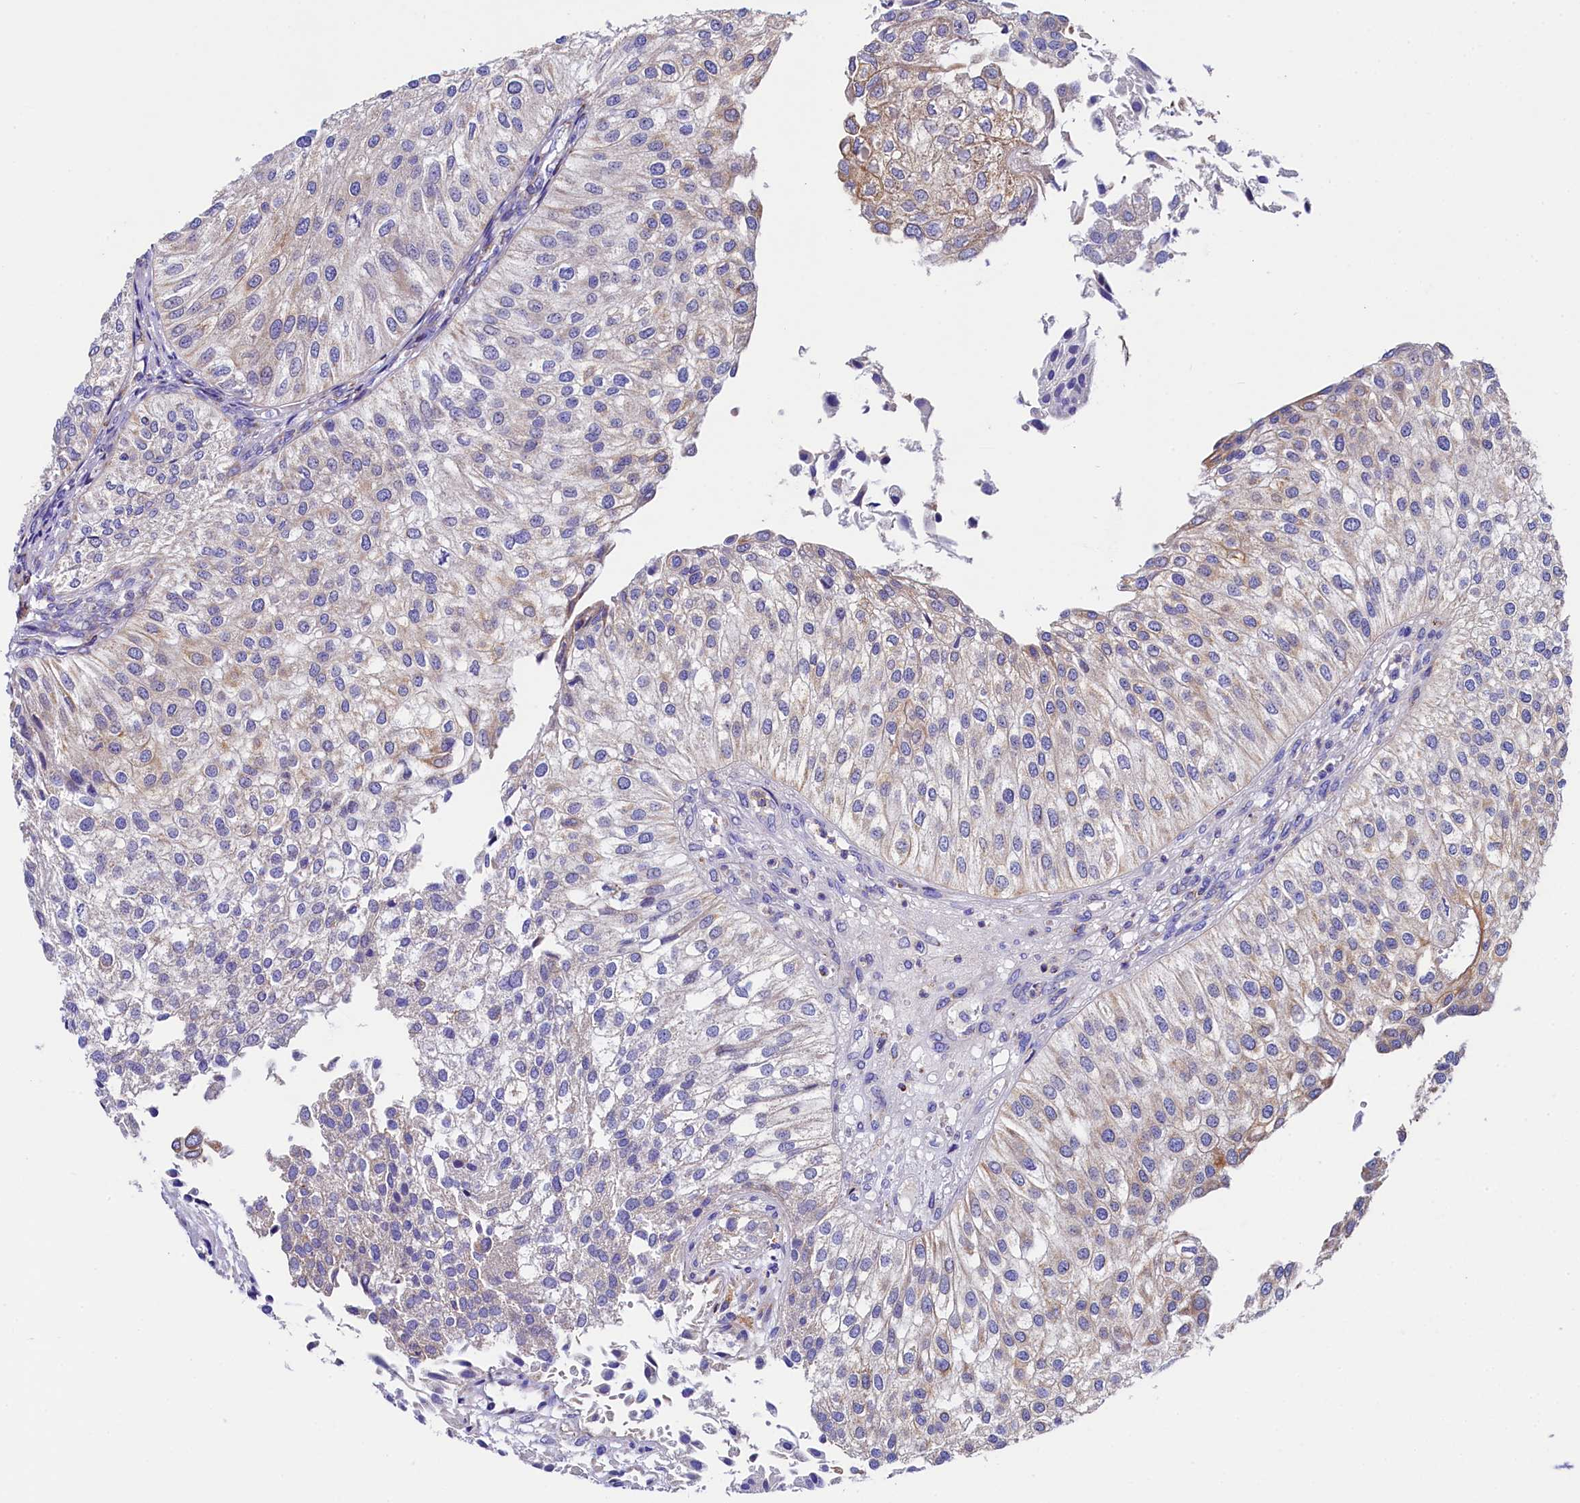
{"staining": {"intensity": "weak", "quantity": "<25%", "location": "cytoplasmic/membranous"}, "tissue": "urothelial cancer", "cell_type": "Tumor cells", "image_type": "cancer", "snomed": [{"axis": "morphology", "description": "Urothelial carcinoma, Low grade"}, {"axis": "topography", "description": "Urinary bladder"}], "caption": "Human low-grade urothelial carcinoma stained for a protein using immunohistochemistry demonstrates no staining in tumor cells.", "gene": "CLYBL", "patient": {"sex": "female", "age": 89}}